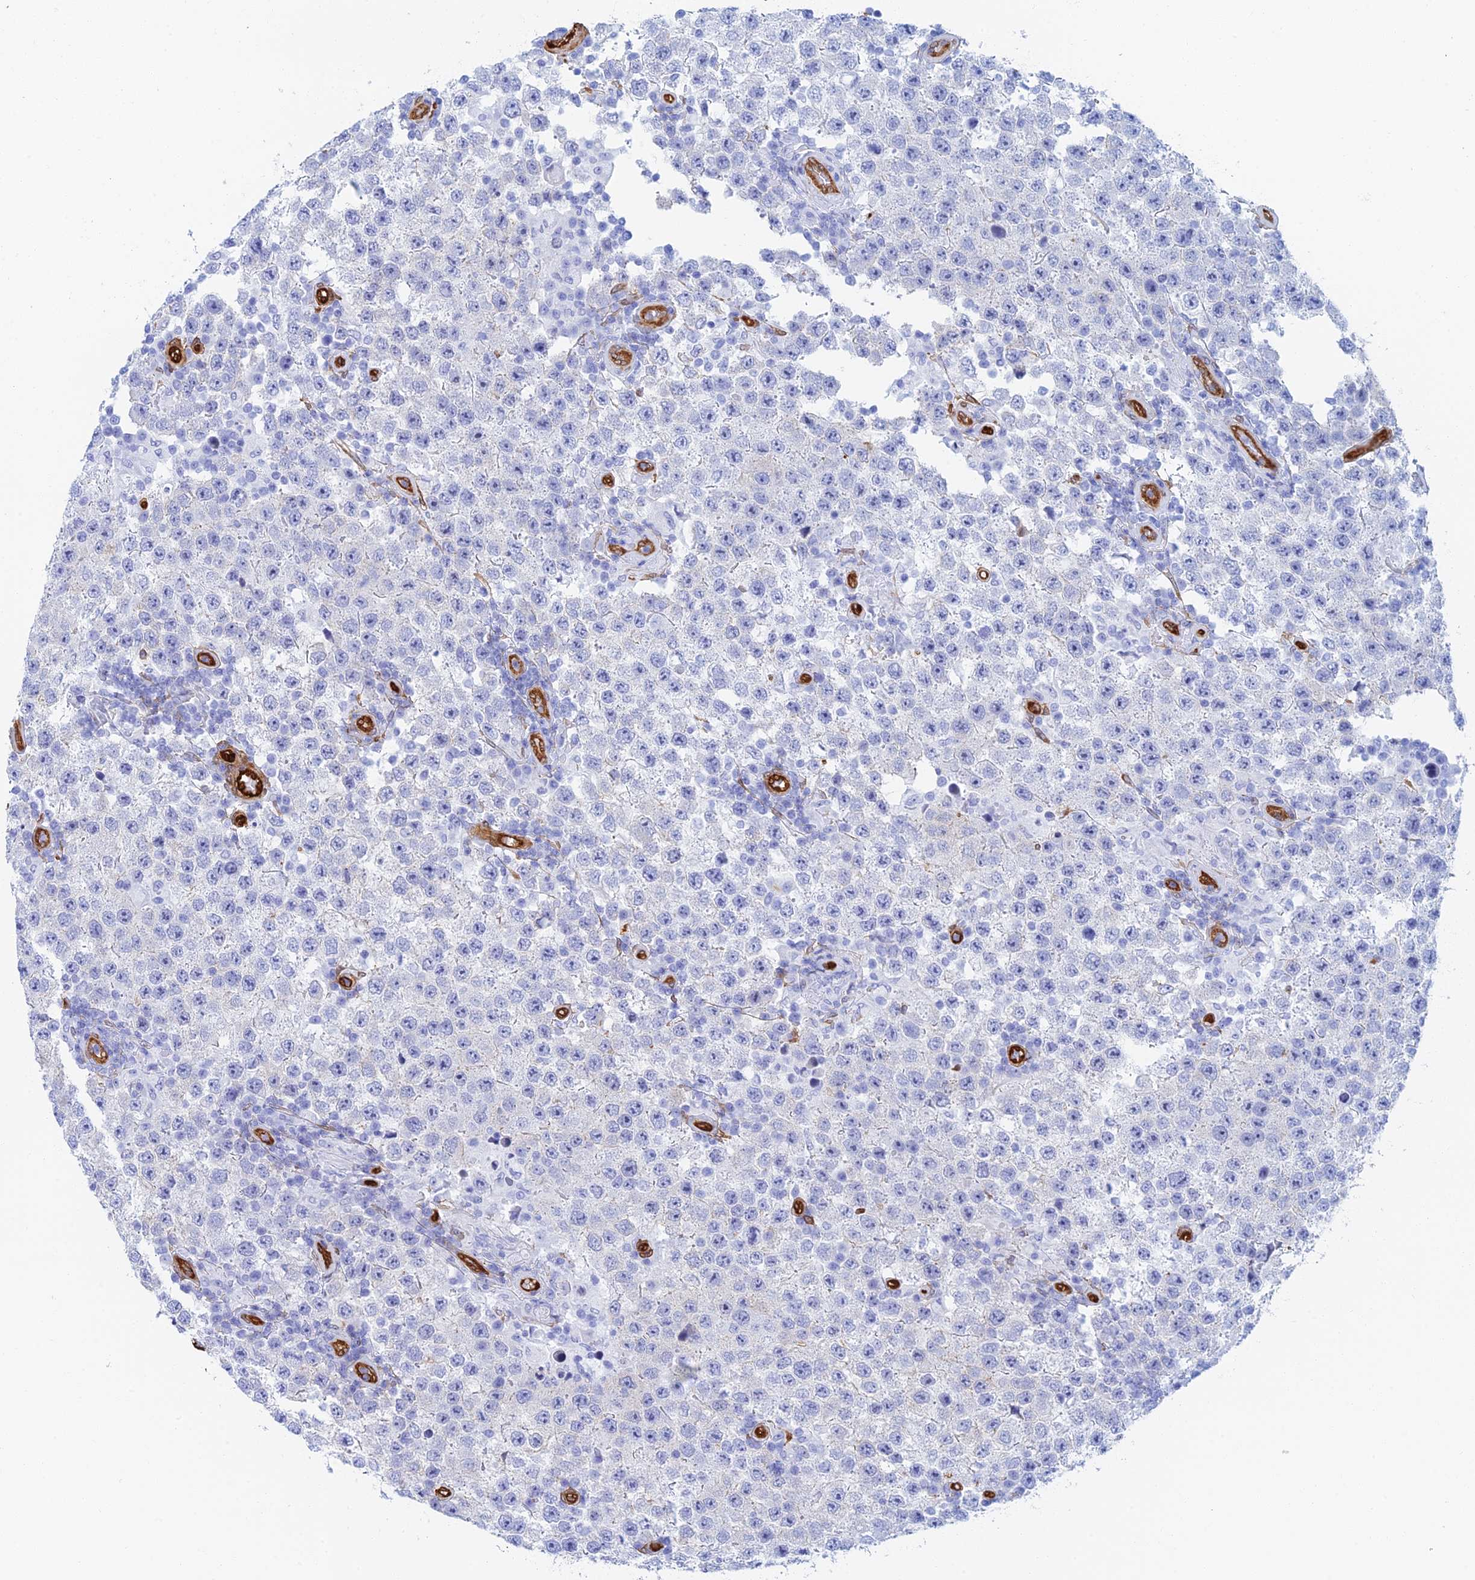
{"staining": {"intensity": "negative", "quantity": "none", "location": "none"}, "tissue": "testis cancer", "cell_type": "Tumor cells", "image_type": "cancer", "snomed": [{"axis": "morphology", "description": "Normal tissue, NOS"}, {"axis": "morphology", "description": "Urothelial carcinoma, High grade"}, {"axis": "morphology", "description": "Seminoma, NOS"}, {"axis": "morphology", "description": "Carcinoma, Embryonal, NOS"}, {"axis": "topography", "description": "Urinary bladder"}, {"axis": "topography", "description": "Testis"}], "caption": "The histopathology image demonstrates no significant staining in tumor cells of seminoma (testis).", "gene": "CRIP2", "patient": {"sex": "male", "age": 41}}